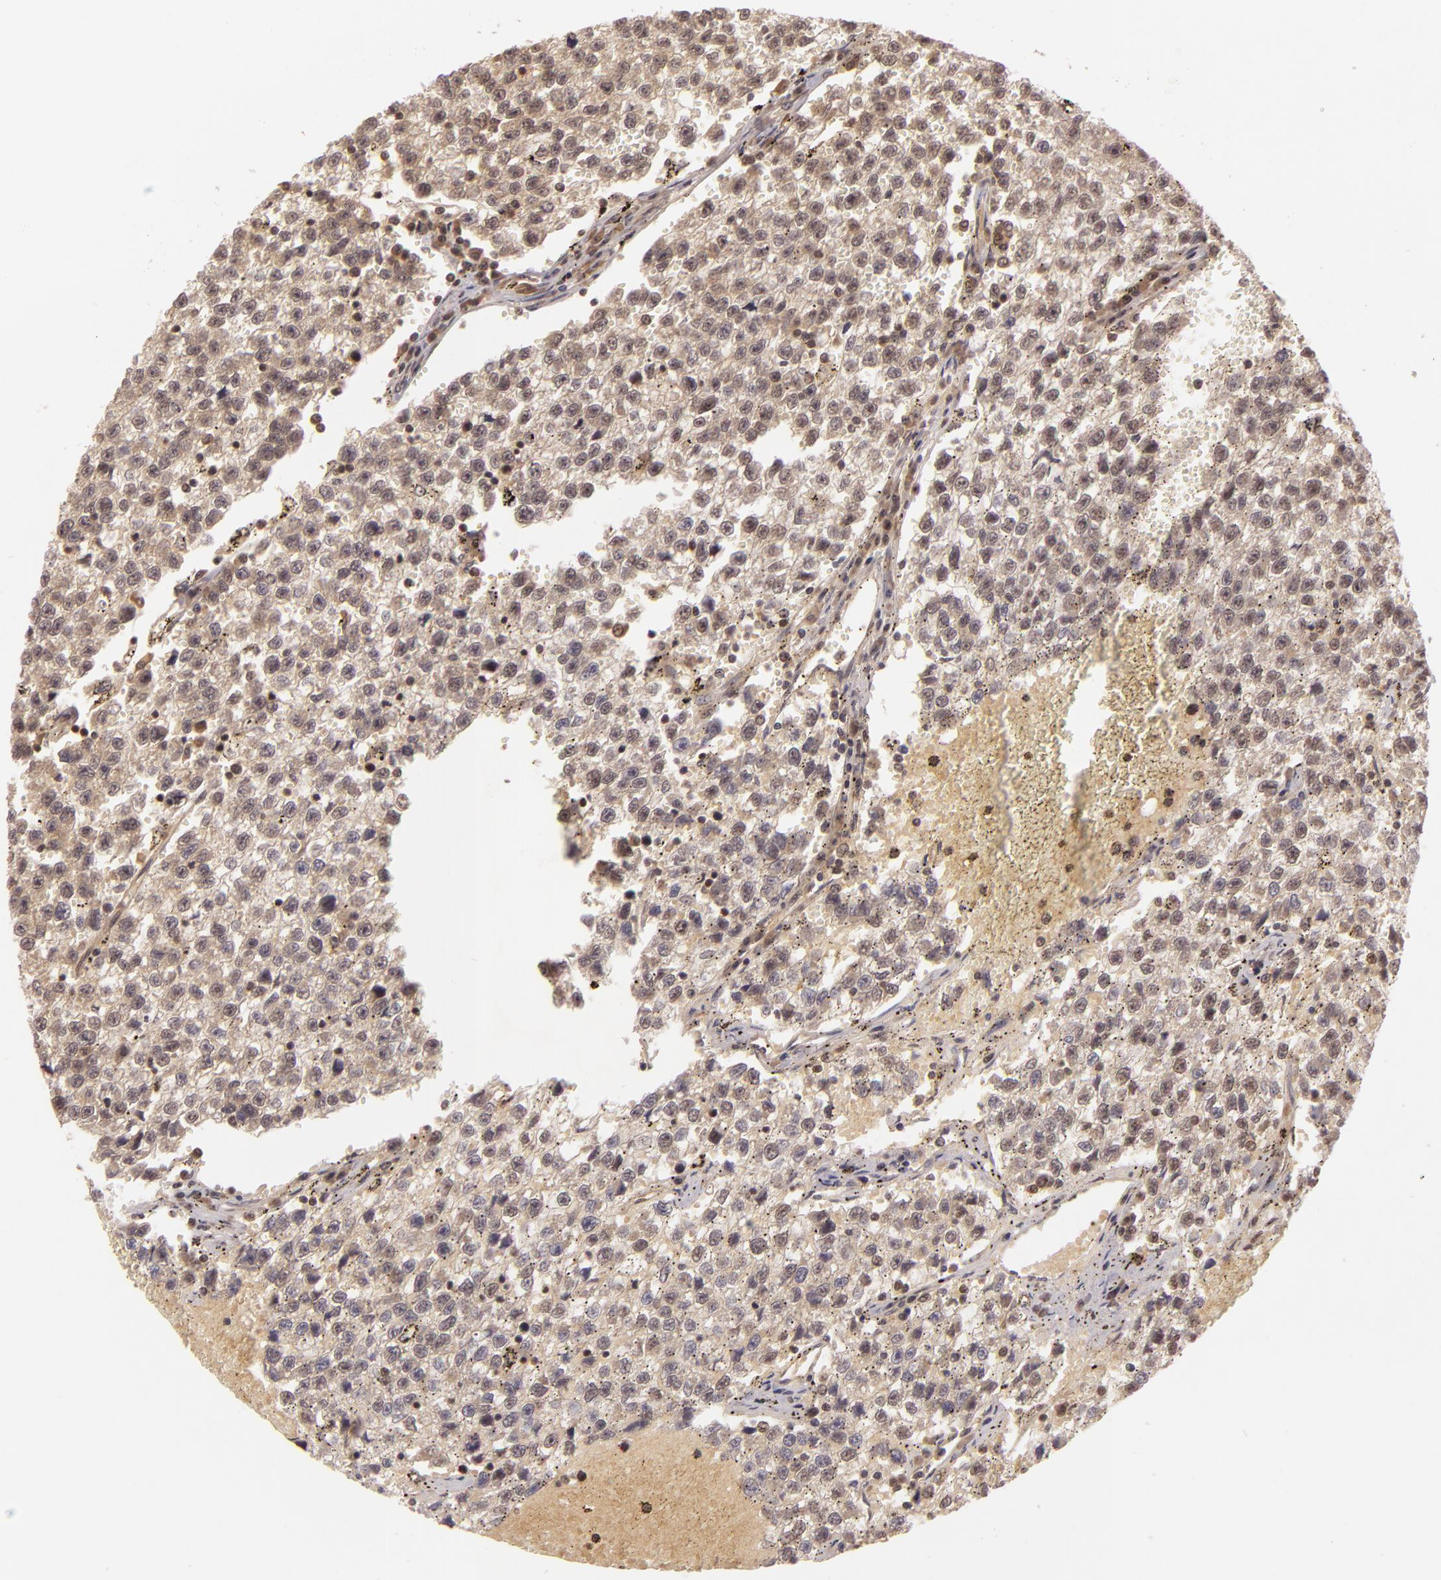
{"staining": {"intensity": "moderate", "quantity": ">75%", "location": "cytoplasmic/membranous"}, "tissue": "testis cancer", "cell_type": "Tumor cells", "image_type": "cancer", "snomed": [{"axis": "morphology", "description": "Seminoma, NOS"}, {"axis": "topography", "description": "Testis"}], "caption": "Protein expression analysis of human testis cancer (seminoma) reveals moderate cytoplasmic/membranous positivity in approximately >75% of tumor cells. The protein is stained brown, and the nuclei are stained in blue (DAB IHC with brightfield microscopy, high magnification).", "gene": "TXNRD2", "patient": {"sex": "male", "age": 35}}